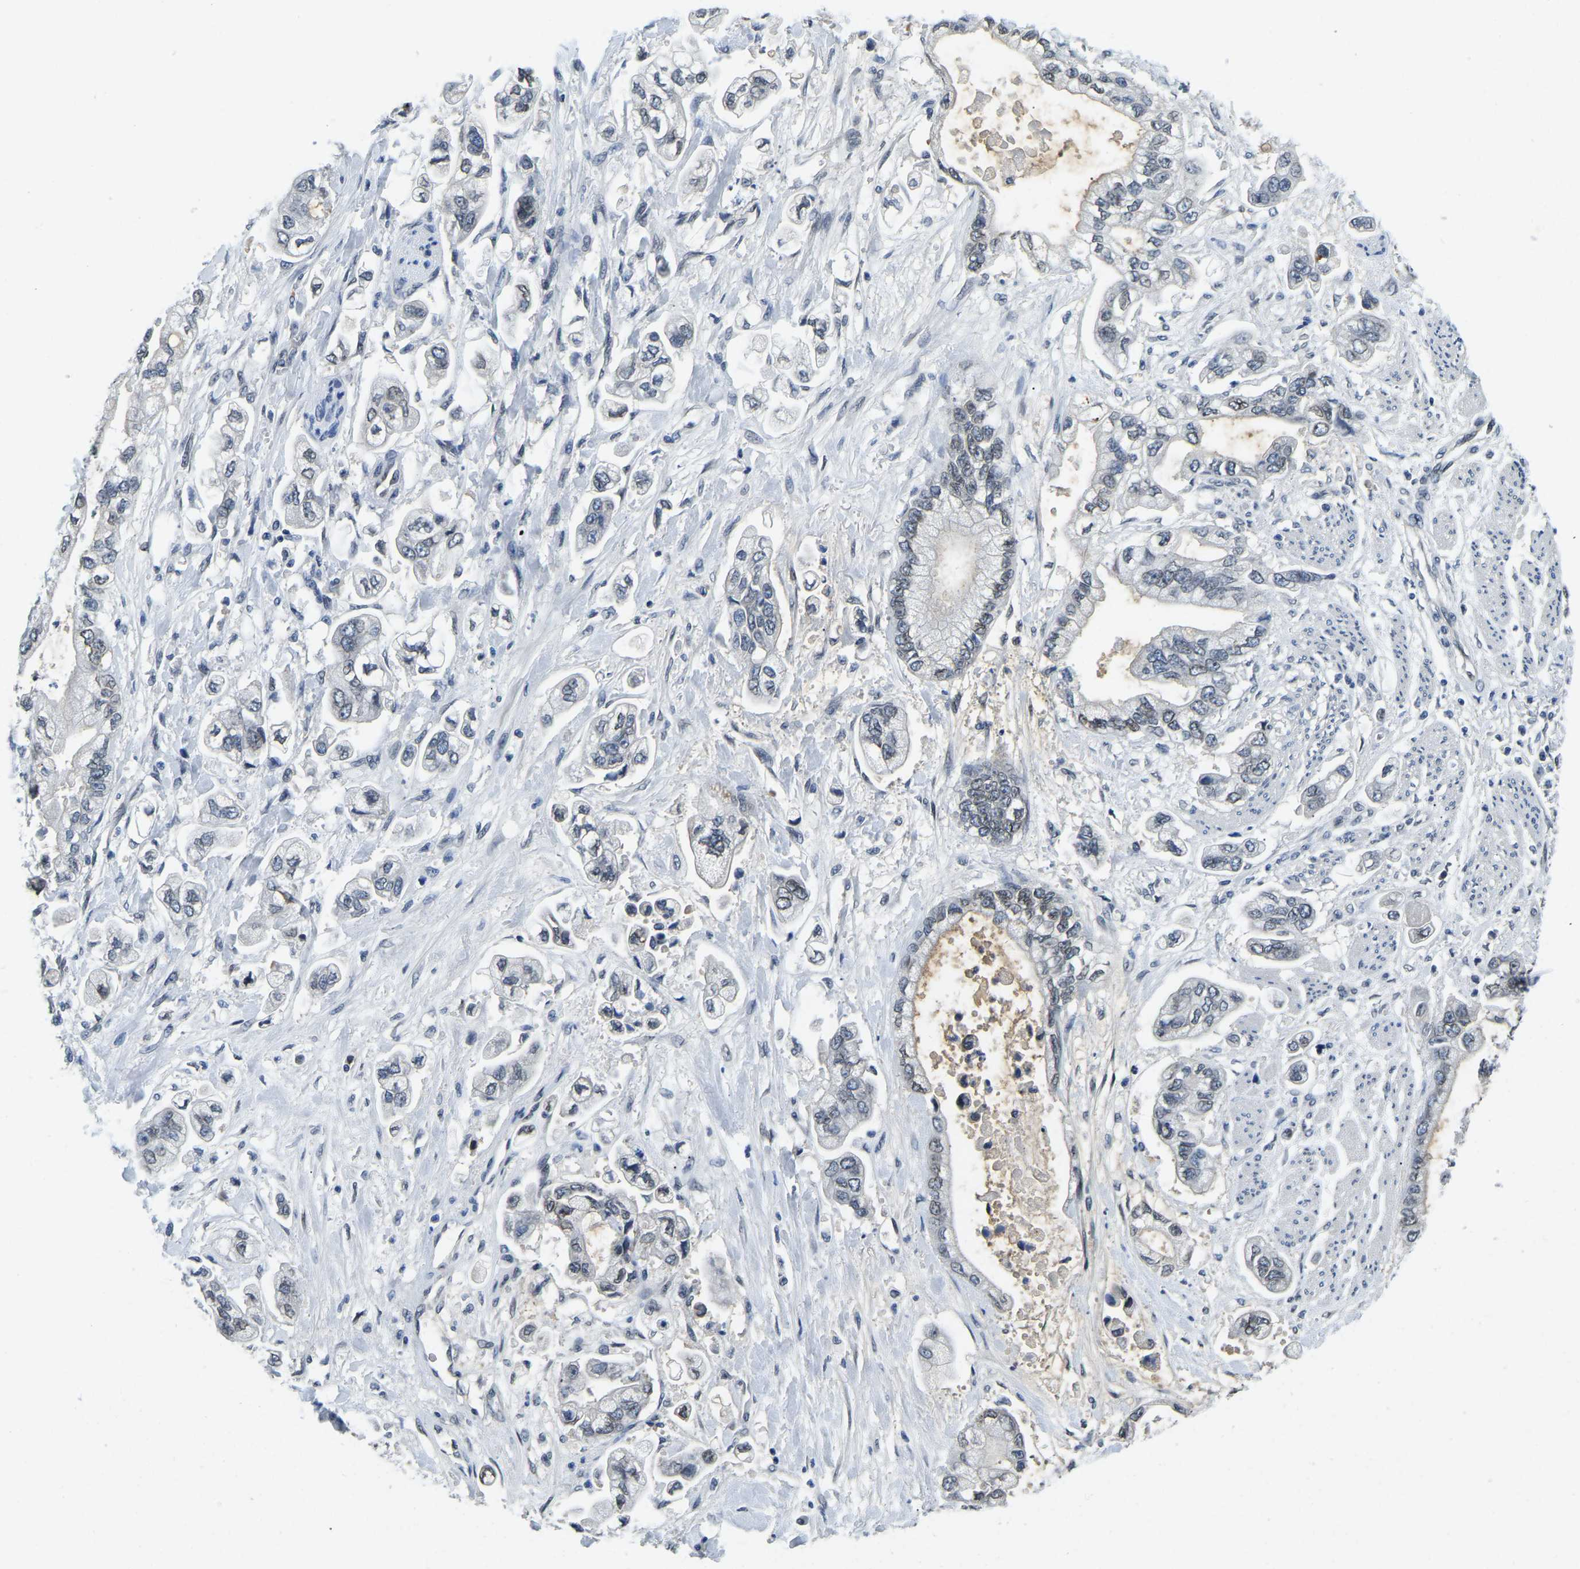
{"staining": {"intensity": "negative", "quantity": "none", "location": "none"}, "tissue": "stomach cancer", "cell_type": "Tumor cells", "image_type": "cancer", "snomed": [{"axis": "morphology", "description": "Normal tissue, NOS"}, {"axis": "morphology", "description": "Adenocarcinoma, NOS"}, {"axis": "topography", "description": "Stomach"}], "caption": "Immunohistochemistry (IHC) micrograph of adenocarcinoma (stomach) stained for a protein (brown), which exhibits no positivity in tumor cells.", "gene": "RANBP2", "patient": {"sex": "male", "age": 62}}